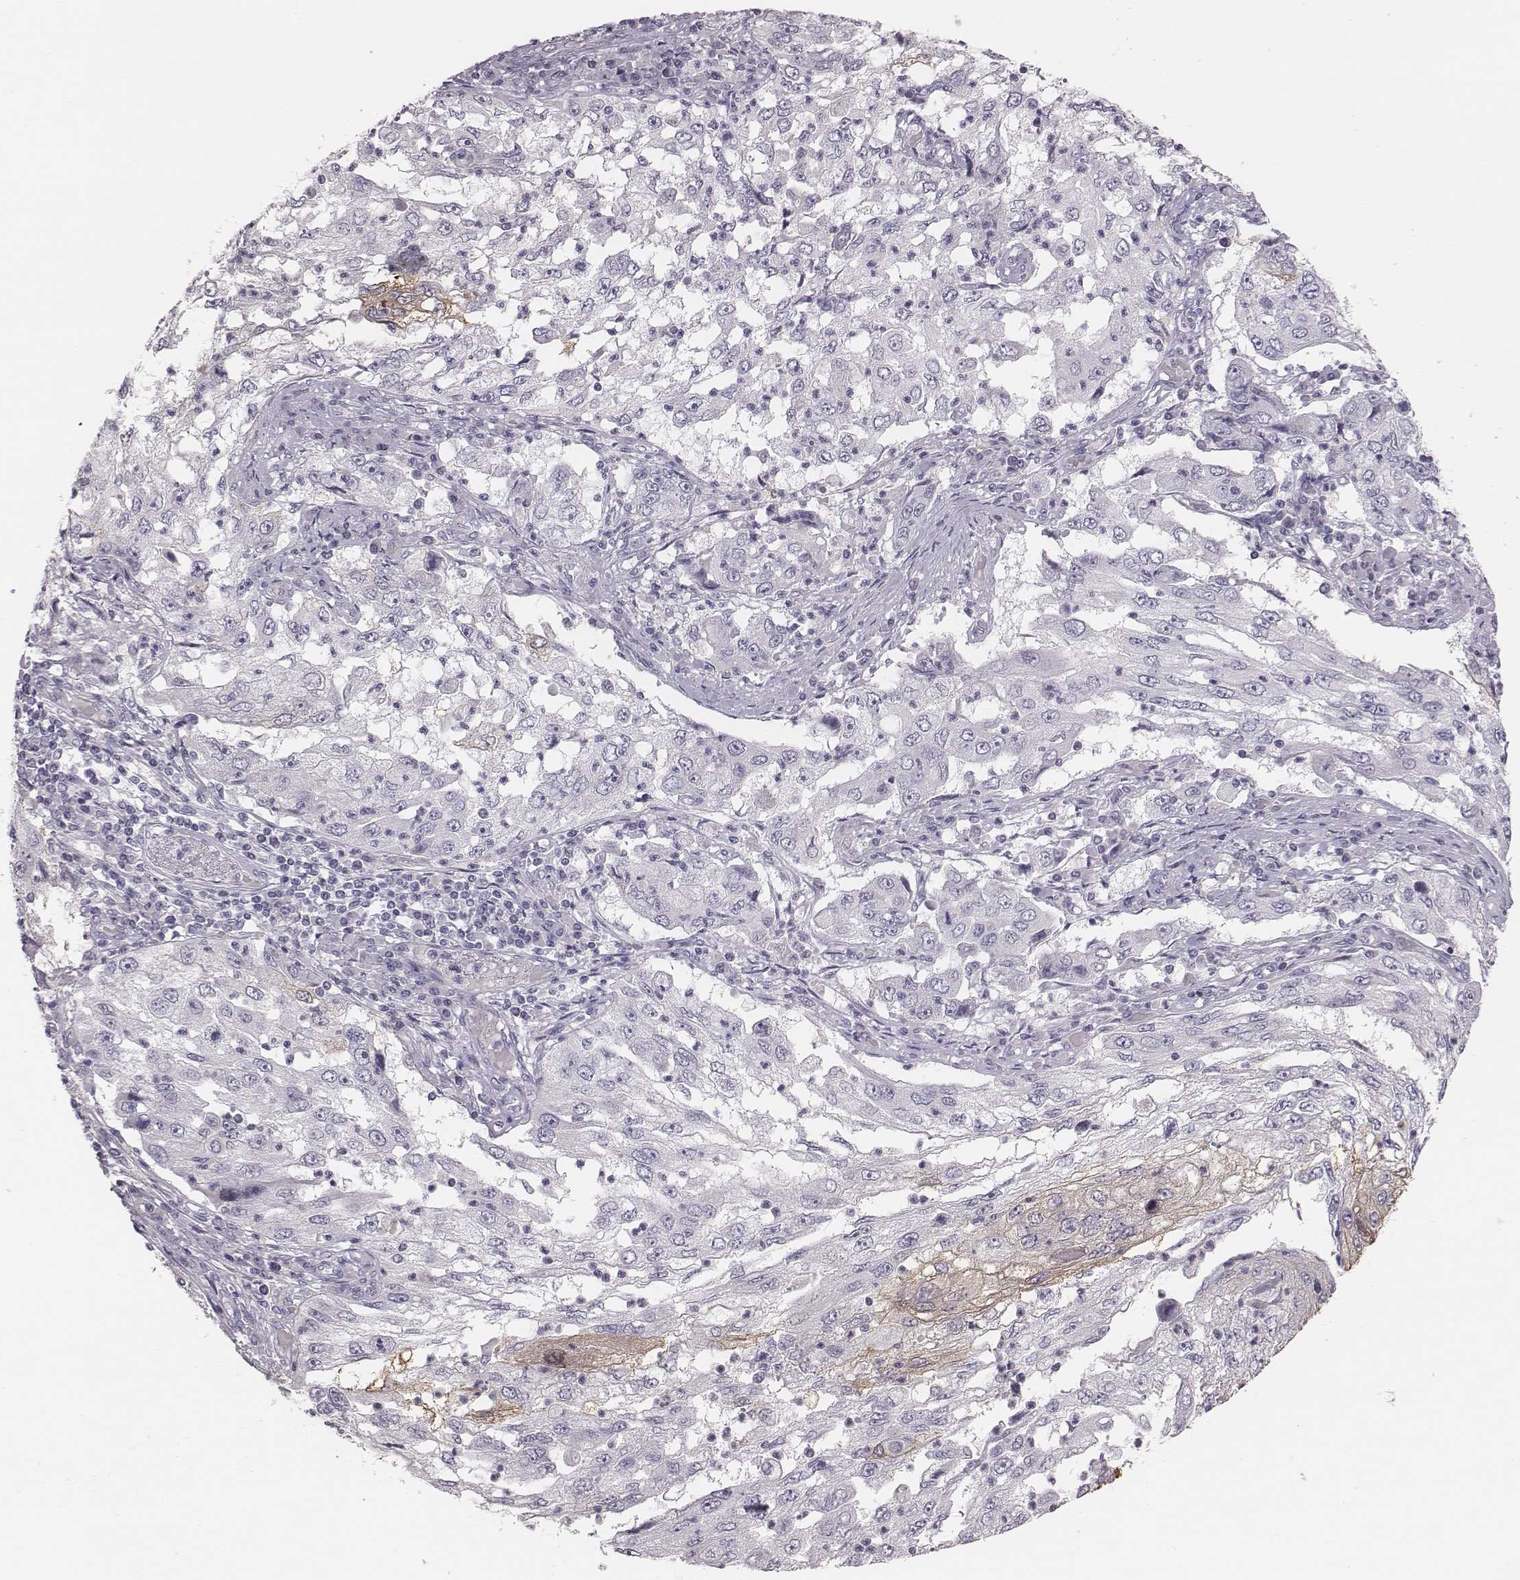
{"staining": {"intensity": "negative", "quantity": "none", "location": "none"}, "tissue": "cervical cancer", "cell_type": "Tumor cells", "image_type": "cancer", "snomed": [{"axis": "morphology", "description": "Squamous cell carcinoma, NOS"}, {"axis": "topography", "description": "Cervix"}], "caption": "Immunohistochemistry (IHC) micrograph of neoplastic tissue: cervical cancer (squamous cell carcinoma) stained with DAB reveals no significant protein expression in tumor cells.", "gene": "C6orf58", "patient": {"sex": "female", "age": 36}}